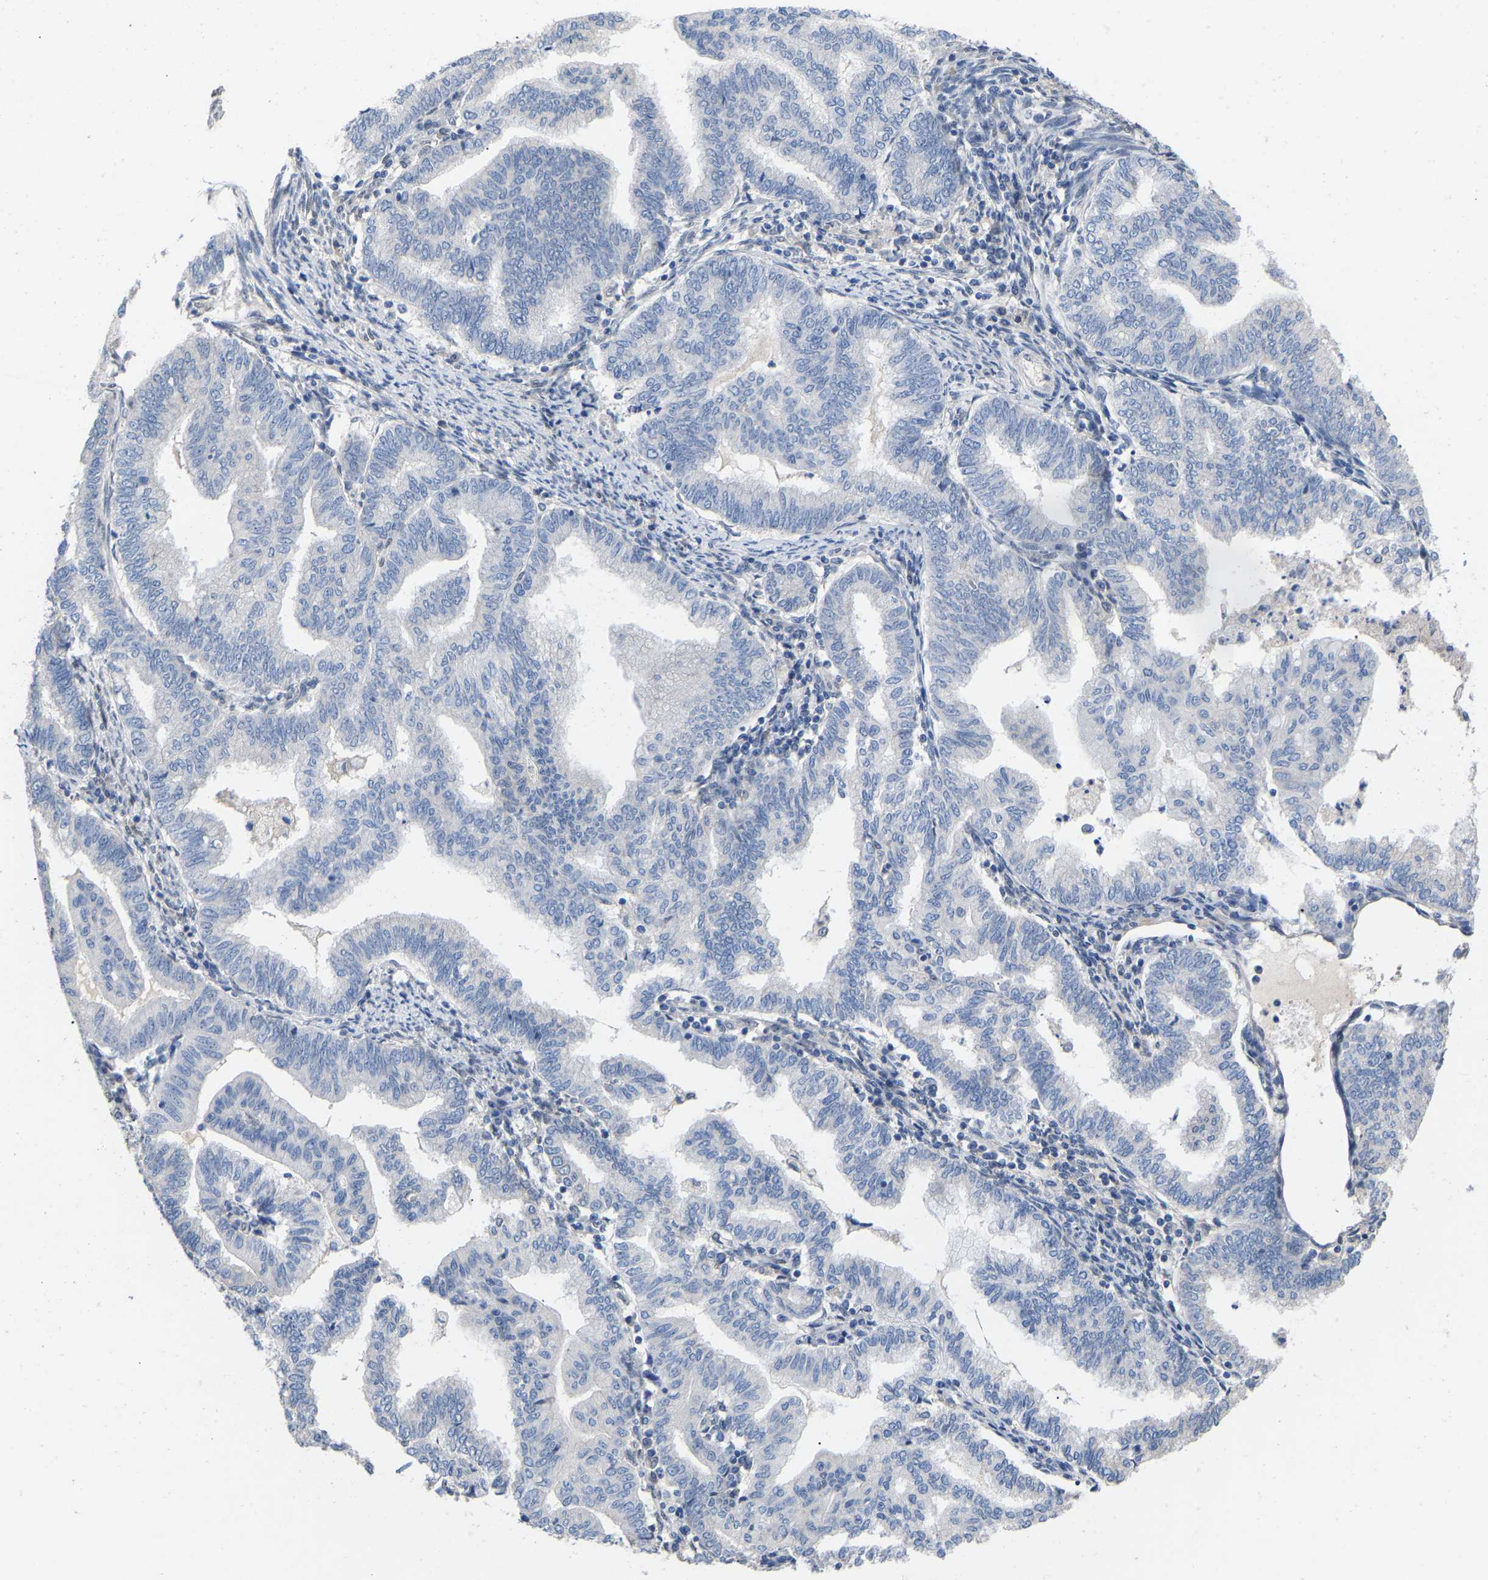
{"staining": {"intensity": "negative", "quantity": "none", "location": "none"}, "tissue": "endometrial cancer", "cell_type": "Tumor cells", "image_type": "cancer", "snomed": [{"axis": "morphology", "description": "Polyp, NOS"}, {"axis": "morphology", "description": "Adenocarcinoma, NOS"}, {"axis": "morphology", "description": "Adenoma, NOS"}, {"axis": "topography", "description": "Endometrium"}], "caption": "A photomicrograph of endometrial cancer (adenocarcinoma) stained for a protein displays no brown staining in tumor cells.", "gene": "QKI", "patient": {"sex": "female", "age": 79}}